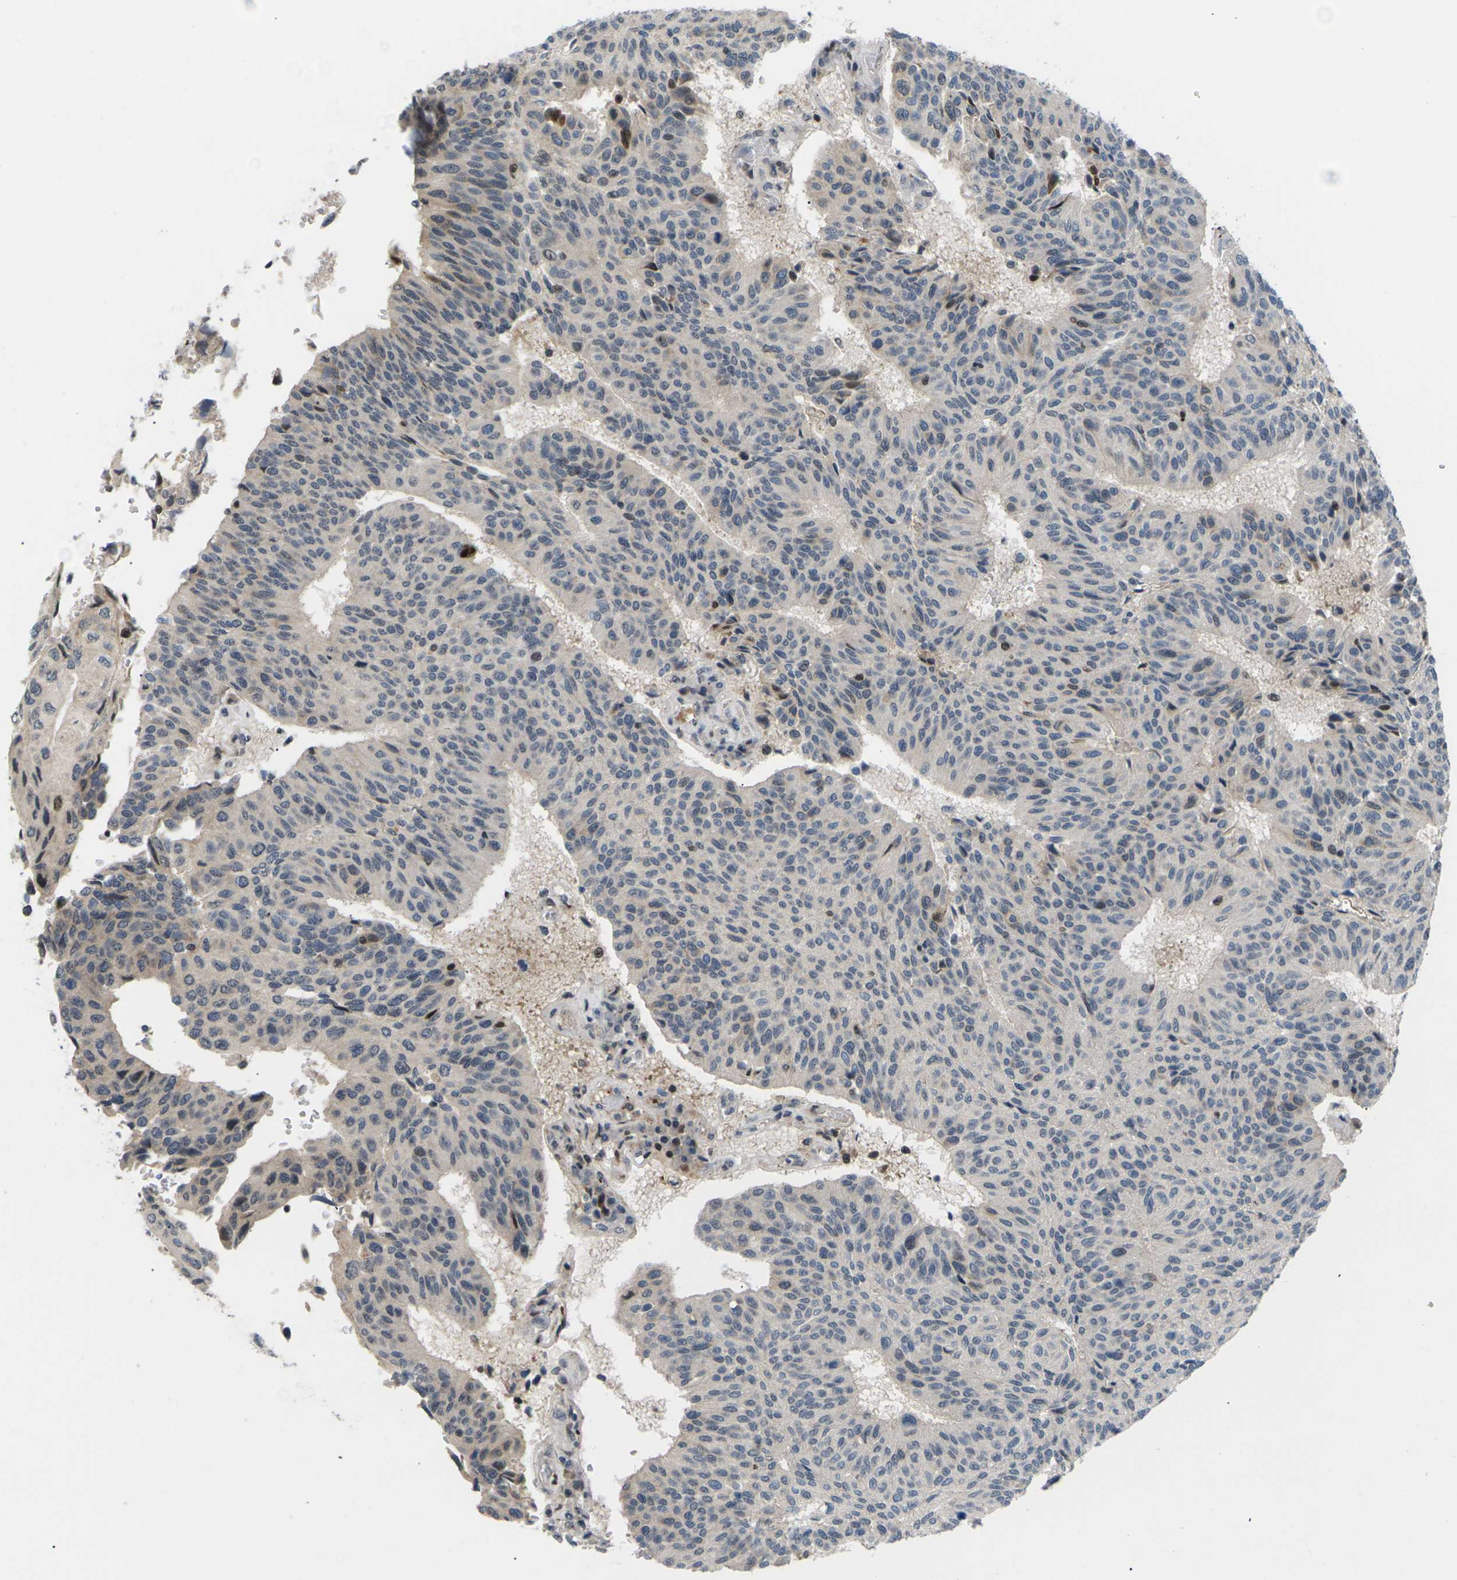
{"staining": {"intensity": "negative", "quantity": "none", "location": "none"}, "tissue": "urothelial cancer", "cell_type": "Tumor cells", "image_type": "cancer", "snomed": [{"axis": "morphology", "description": "Urothelial carcinoma, High grade"}, {"axis": "topography", "description": "Urinary bladder"}], "caption": "DAB immunohistochemical staining of high-grade urothelial carcinoma reveals no significant staining in tumor cells.", "gene": "RPS6KA3", "patient": {"sex": "male", "age": 66}}